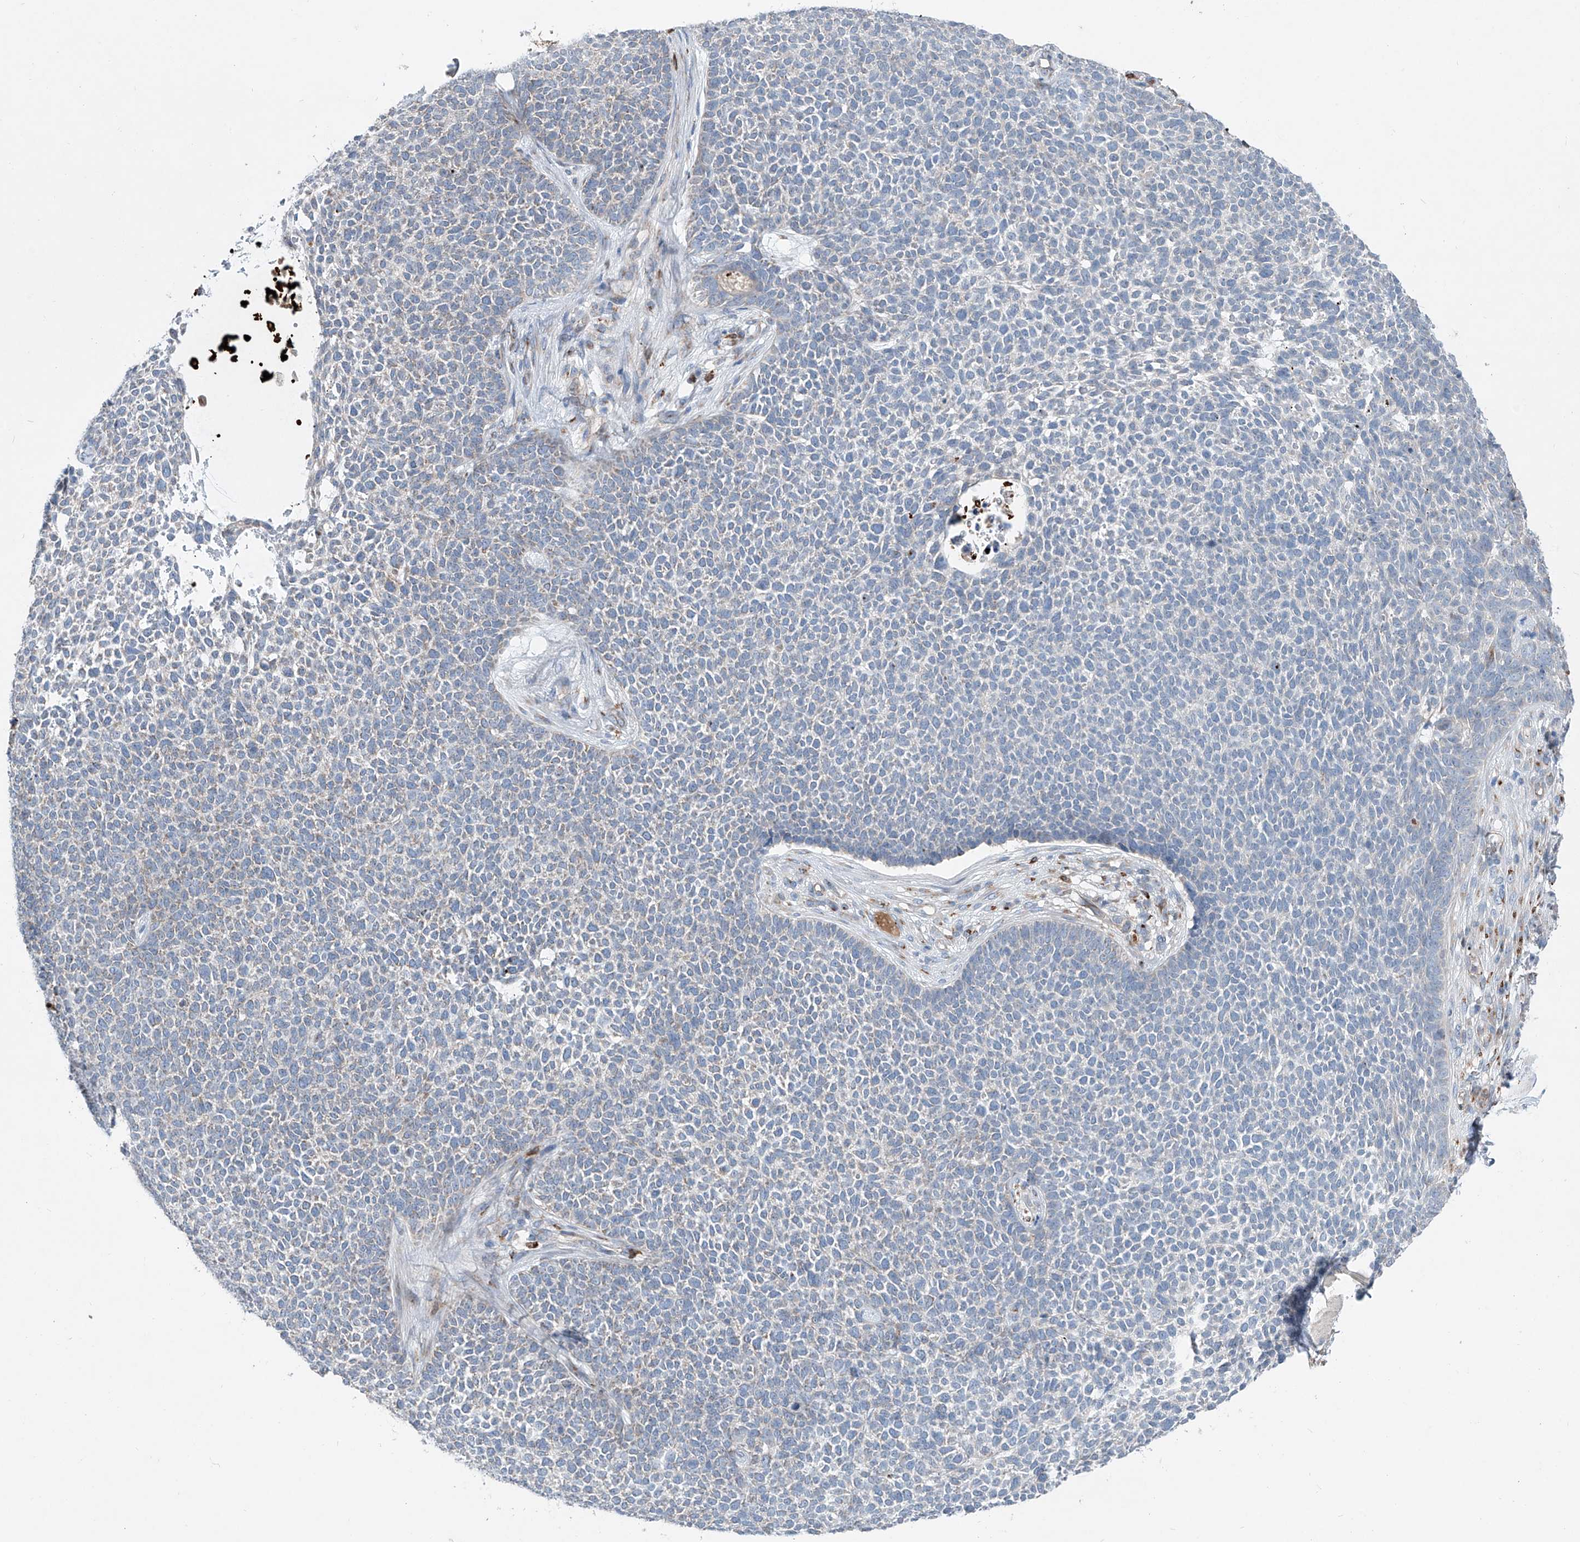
{"staining": {"intensity": "negative", "quantity": "none", "location": "none"}, "tissue": "skin cancer", "cell_type": "Tumor cells", "image_type": "cancer", "snomed": [{"axis": "morphology", "description": "Basal cell carcinoma"}, {"axis": "topography", "description": "Skin"}], "caption": "High magnification brightfield microscopy of skin cancer stained with DAB (3,3'-diaminobenzidine) (brown) and counterstained with hematoxylin (blue): tumor cells show no significant staining. The staining is performed using DAB brown chromogen with nuclei counter-stained in using hematoxylin.", "gene": "CDH5", "patient": {"sex": "female", "age": 84}}